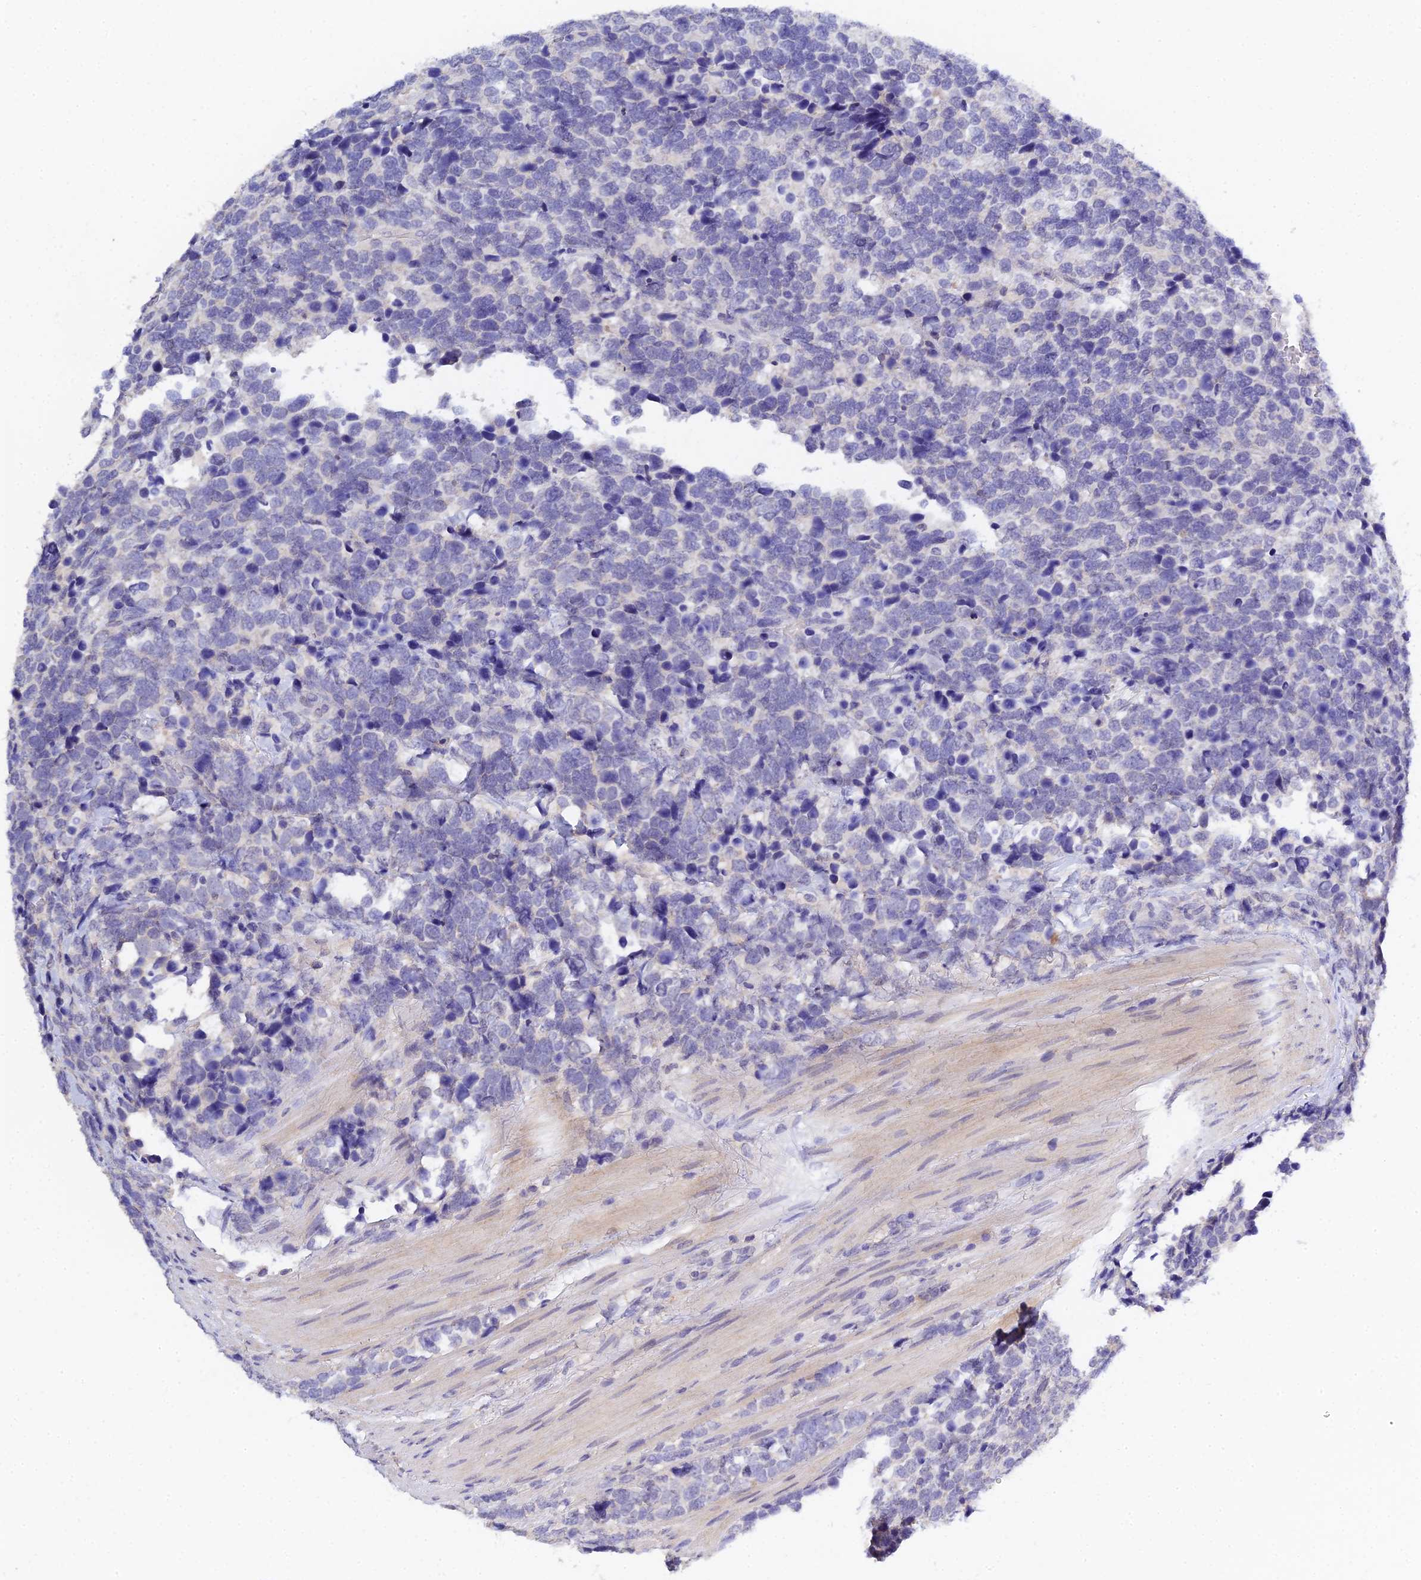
{"staining": {"intensity": "negative", "quantity": "none", "location": "none"}, "tissue": "urothelial cancer", "cell_type": "Tumor cells", "image_type": "cancer", "snomed": [{"axis": "morphology", "description": "Urothelial carcinoma, High grade"}, {"axis": "topography", "description": "Urinary bladder"}], "caption": "High power microscopy photomicrograph of an immunohistochemistry photomicrograph of urothelial cancer, revealing no significant positivity in tumor cells.", "gene": "HOXB1", "patient": {"sex": "female", "age": 82}}